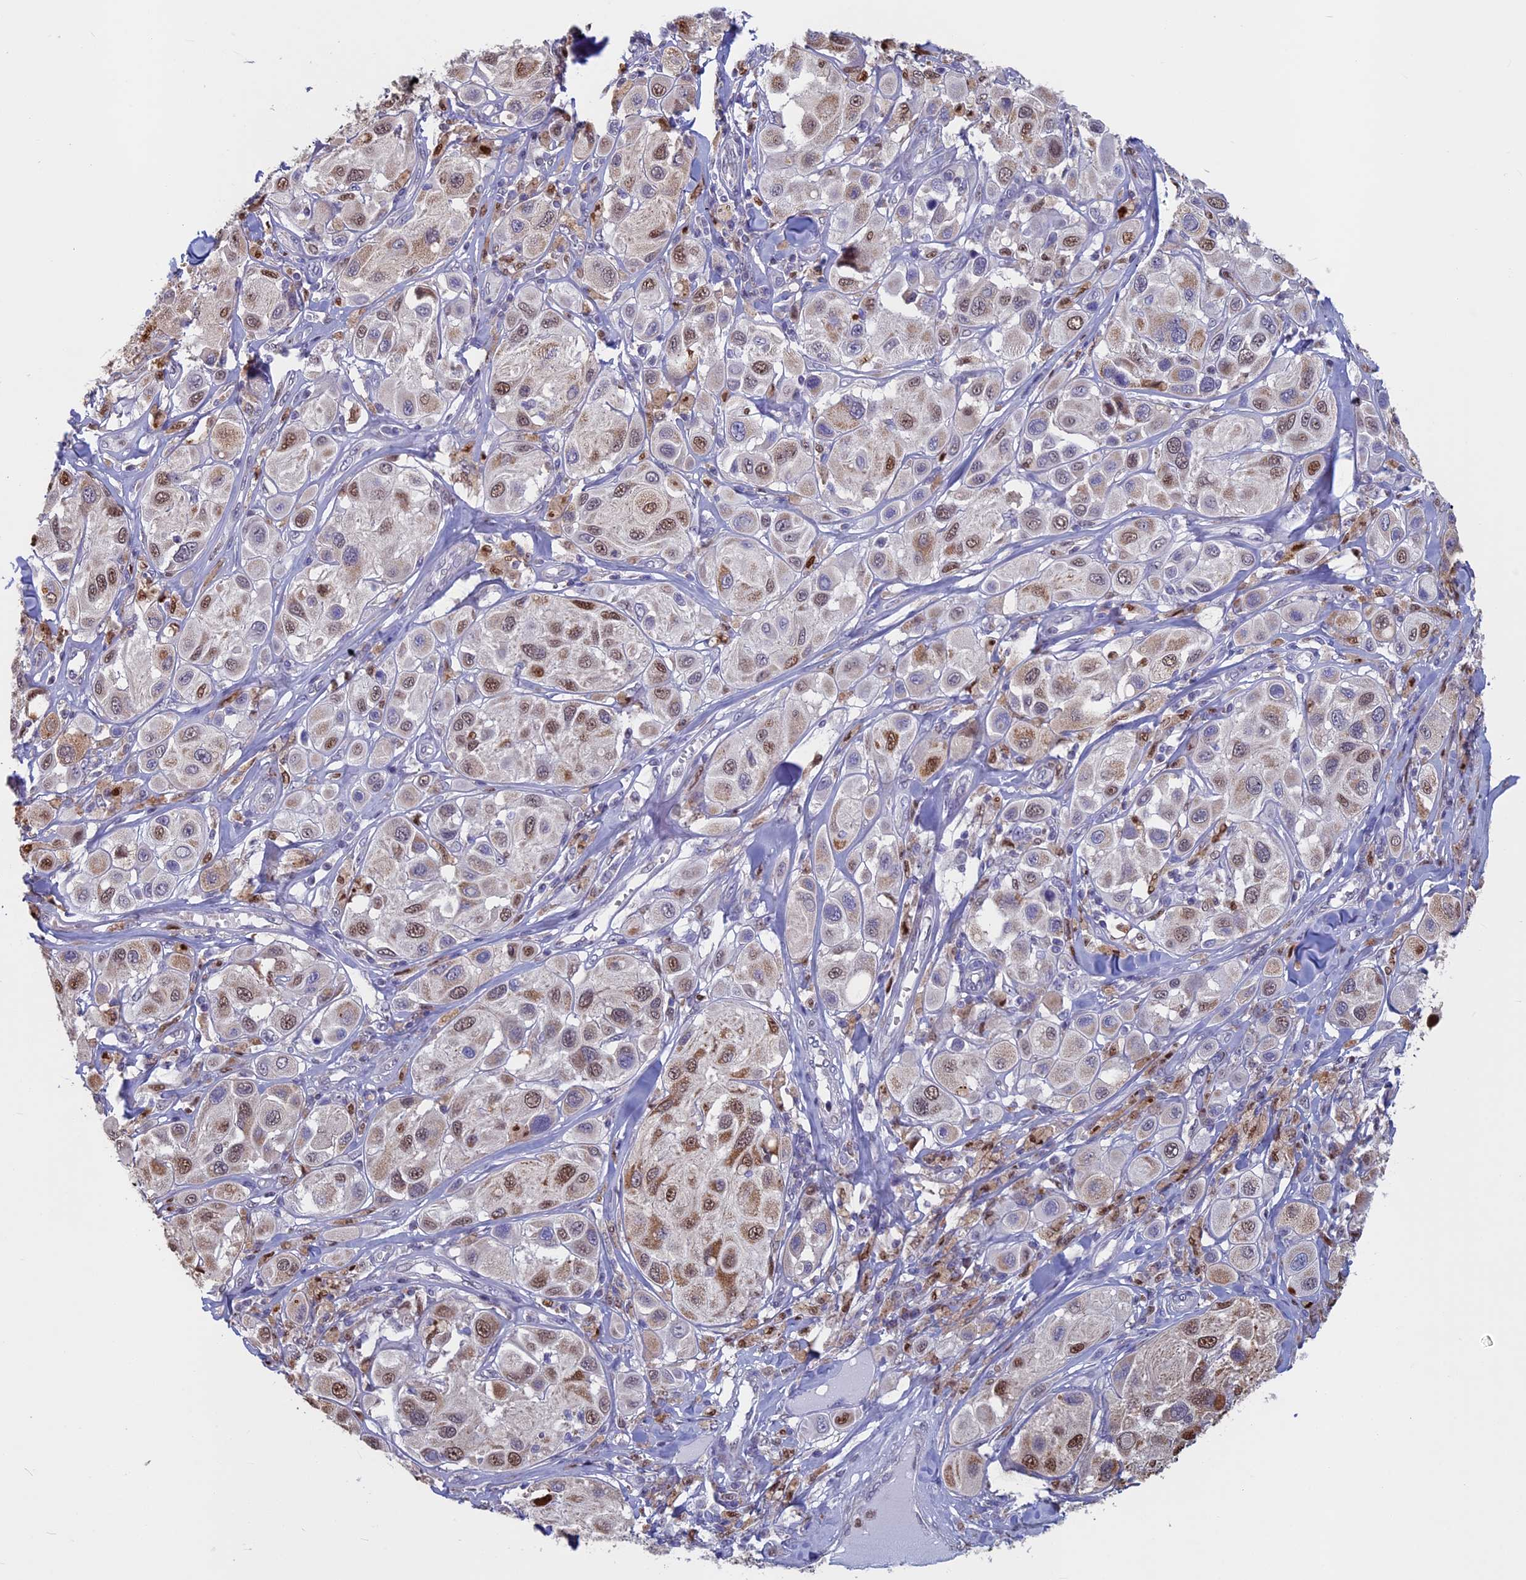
{"staining": {"intensity": "moderate", "quantity": "25%-75%", "location": "cytoplasmic/membranous,nuclear"}, "tissue": "melanoma", "cell_type": "Tumor cells", "image_type": "cancer", "snomed": [{"axis": "morphology", "description": "Malignant melanoma, Metastatic site"}, {"axis": "topography", "description": "Skin"}], "caption": "Immunohistochemical staining of human malignant melanoma (metastatic site) exhibits moderate cytoplasmic/membranous and nuclear protein positivity in about 25%-75% of tumor cells.", "gene": "ACSS1", "patient": {"sex": "male", "age": 41}}